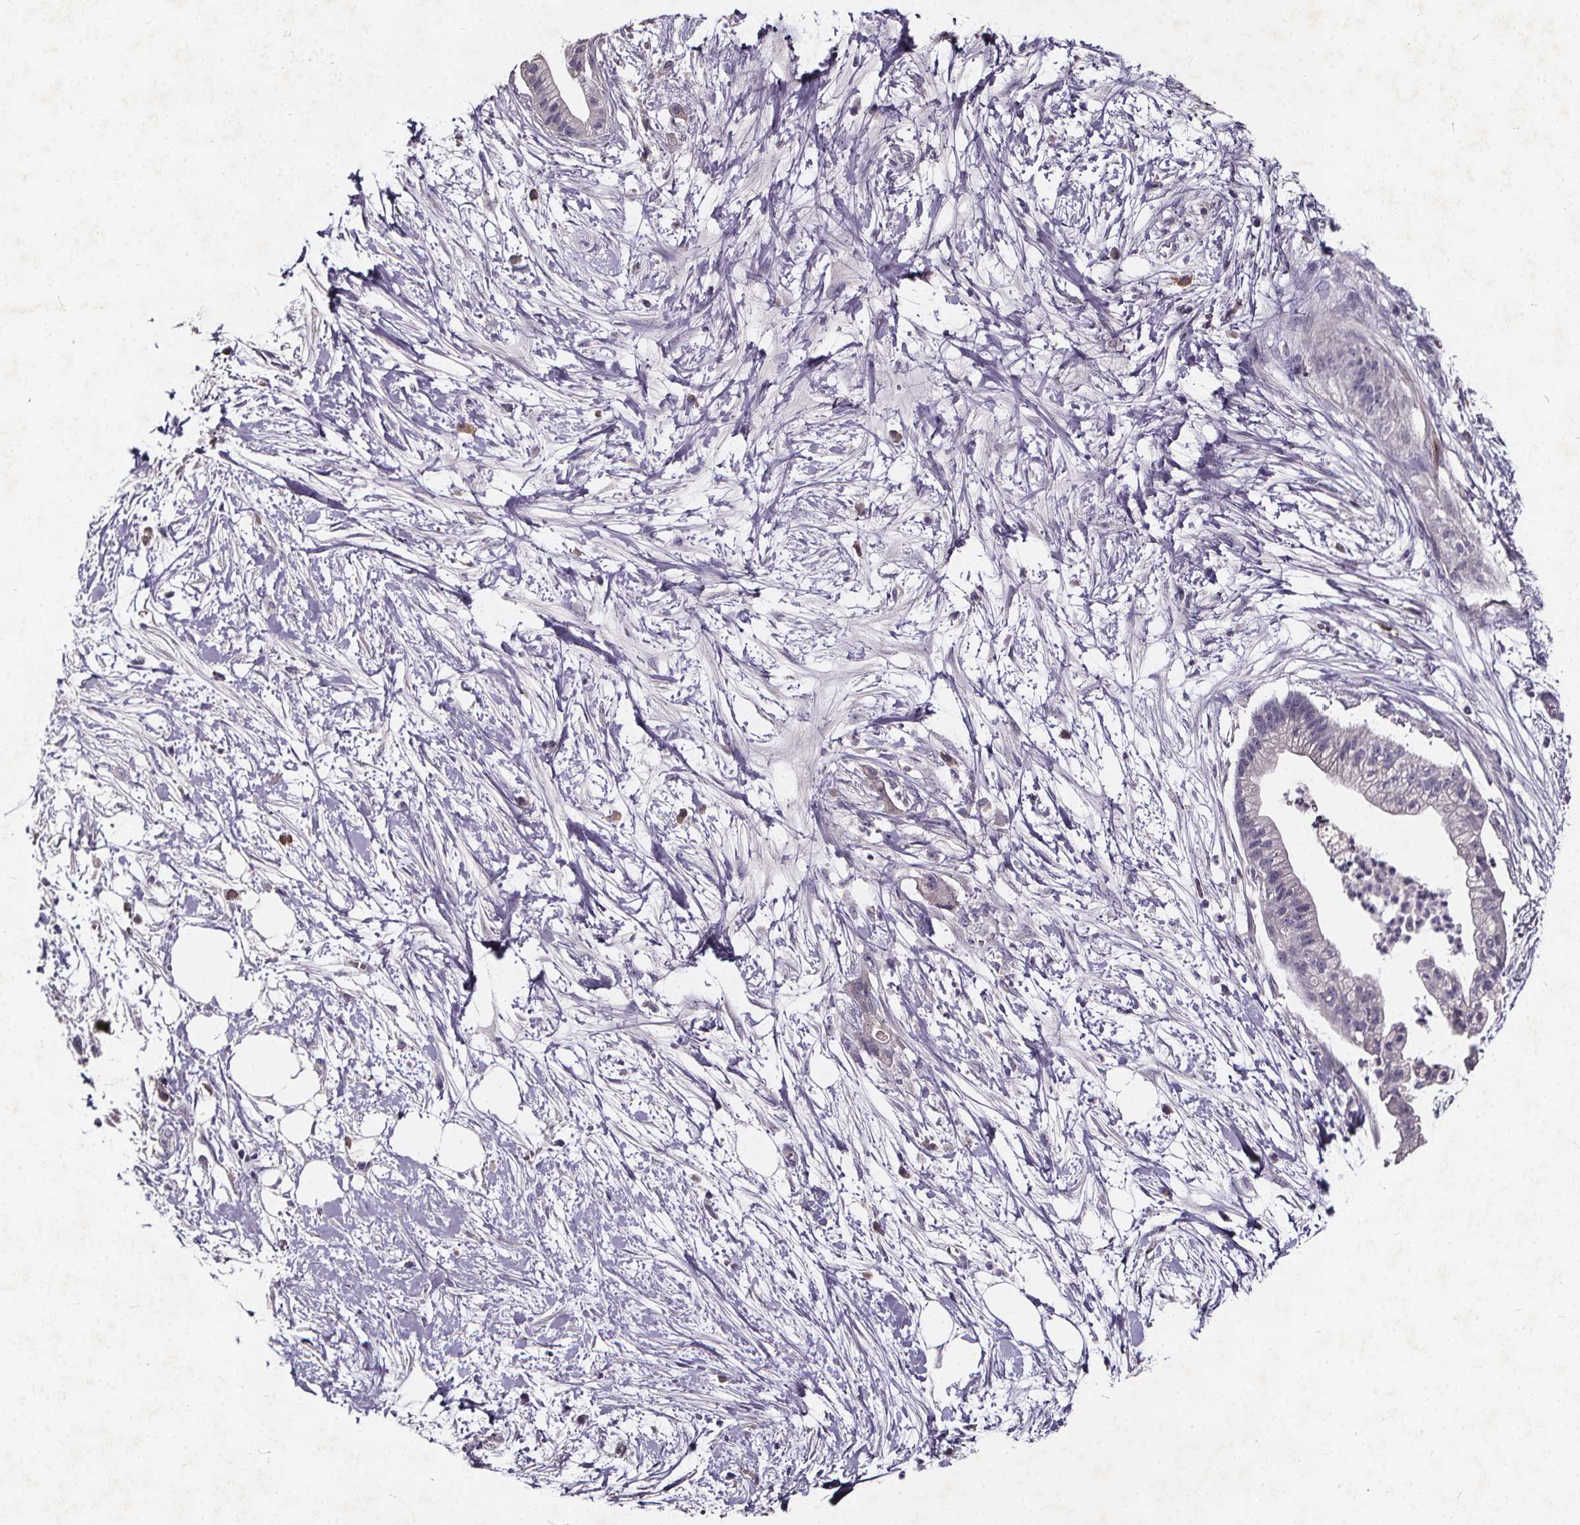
{"staining": {"intensity": "negative", "quantity": "none", "location": "none"}, "tissue": "pancreatic cancer", "cell_type": "Tumor cells", "image_type": "cancer", "snomed": [{"axis": "morphology", "description": "Normal tissue, NOS"}, {"axis": "morphology", "description": "Adenocarcinoma, NOS"}, {"axis": "topography", "description": "Lymph node"}, {"axis": "topography", "description": "Pancreas"}], "caption": "Tumor cells are negative for brown protein staining in pancreatic adenocarcinoma.", "gene": "TSPAN14", "patient": {"sex": "female", "age": 58}}